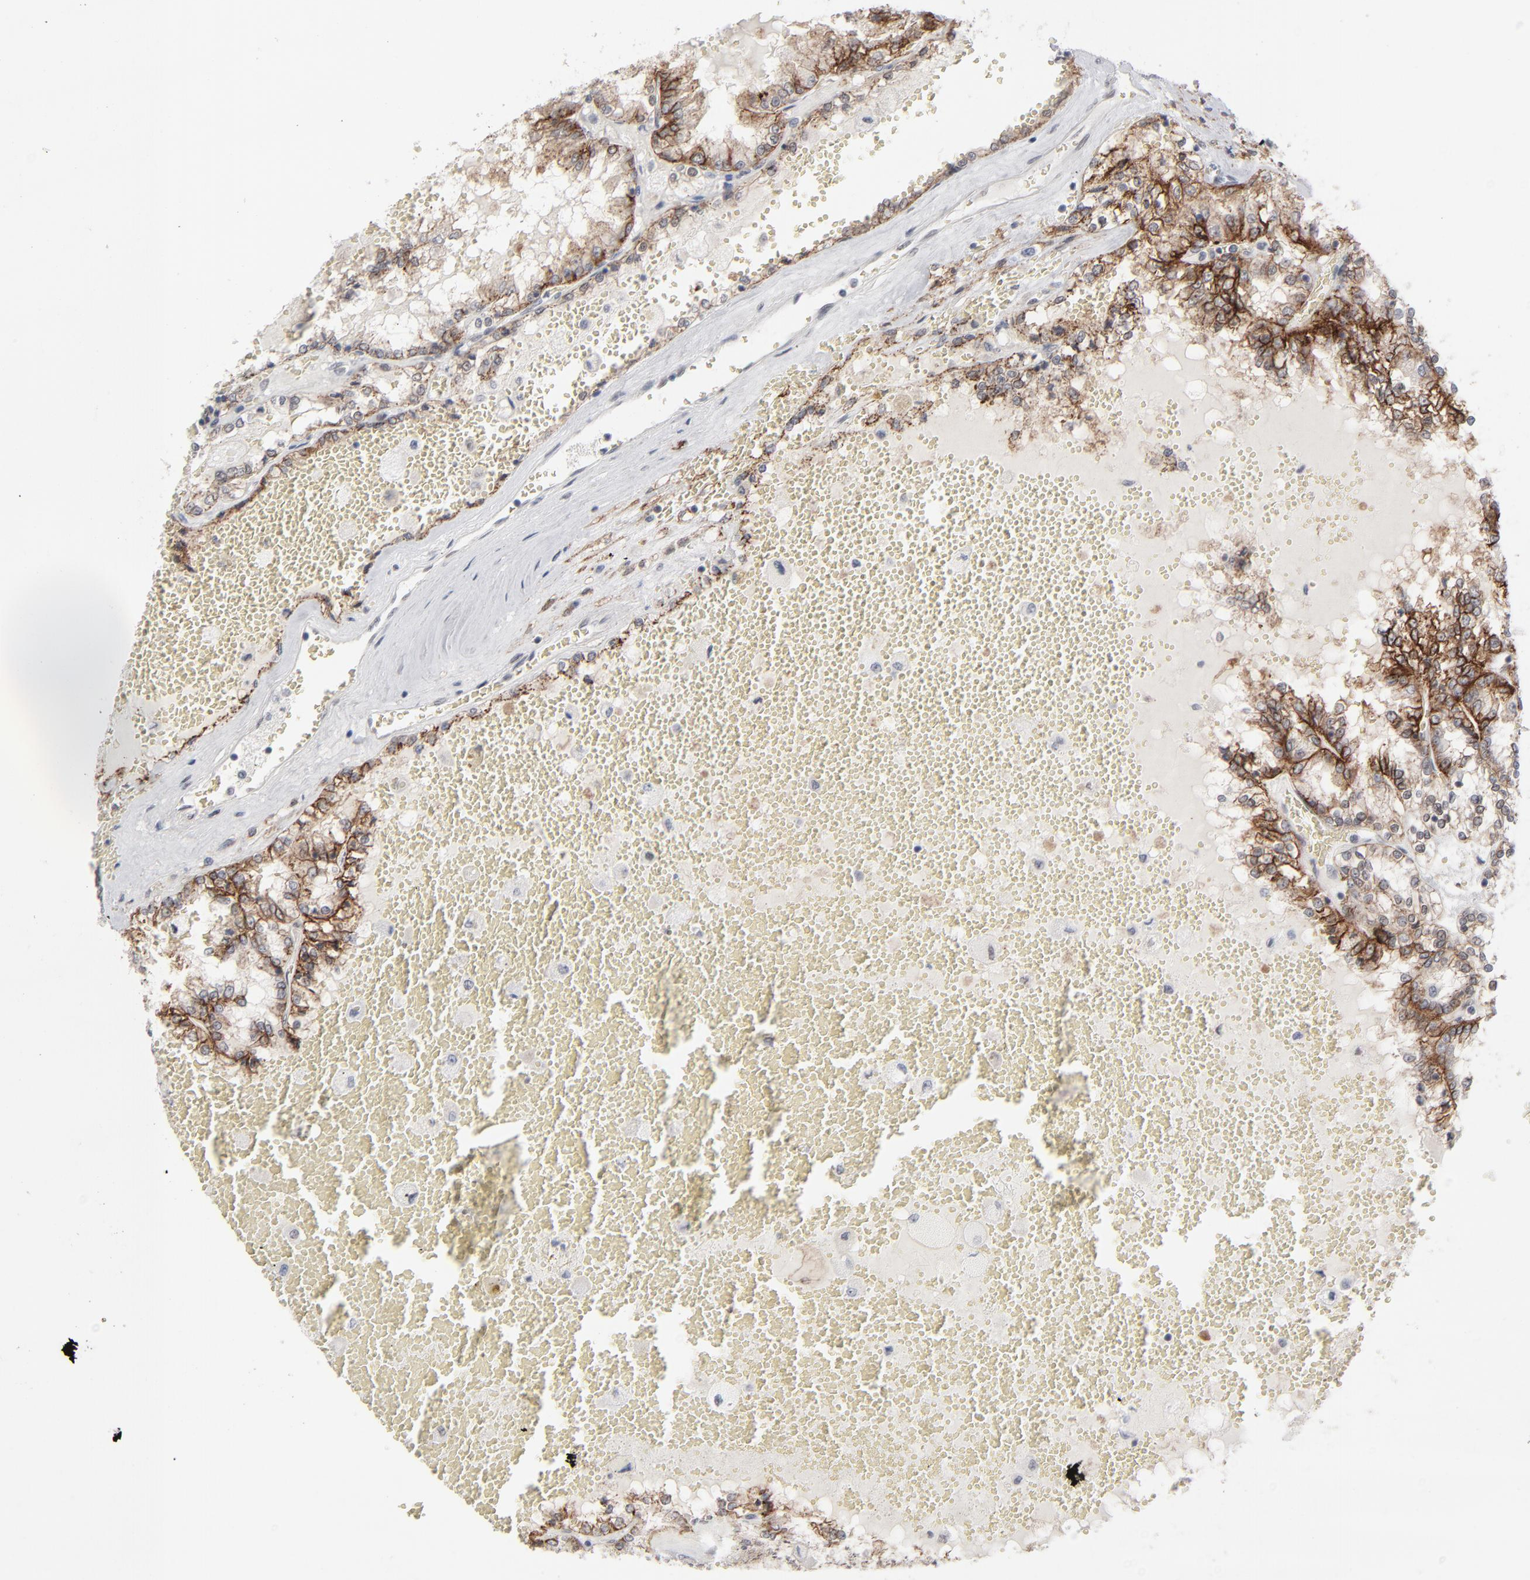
{"staining": {"intensity": "strong", "quantity": "25%-75%", "location": "cytoplasmic/membranous"}, "tissue": "renal cancer", "cell_type": "Tumor cells", "image_type": "cancer", "snomed": [{"axis": "morphology", "description": "Adenocarcinoma, NOS"}, {"axis": "topography", "description": "Kidney"}], "caption": "A brown stain highlights strong cytoplasmic/membranous staining of a protein in human renal cancer tumor cells. Immunohistochemistry stains the protein of interest in brown and the nuclei are stained blue.", "gene": "IRF9", "patient": {"sex": "female", "age": 56}}